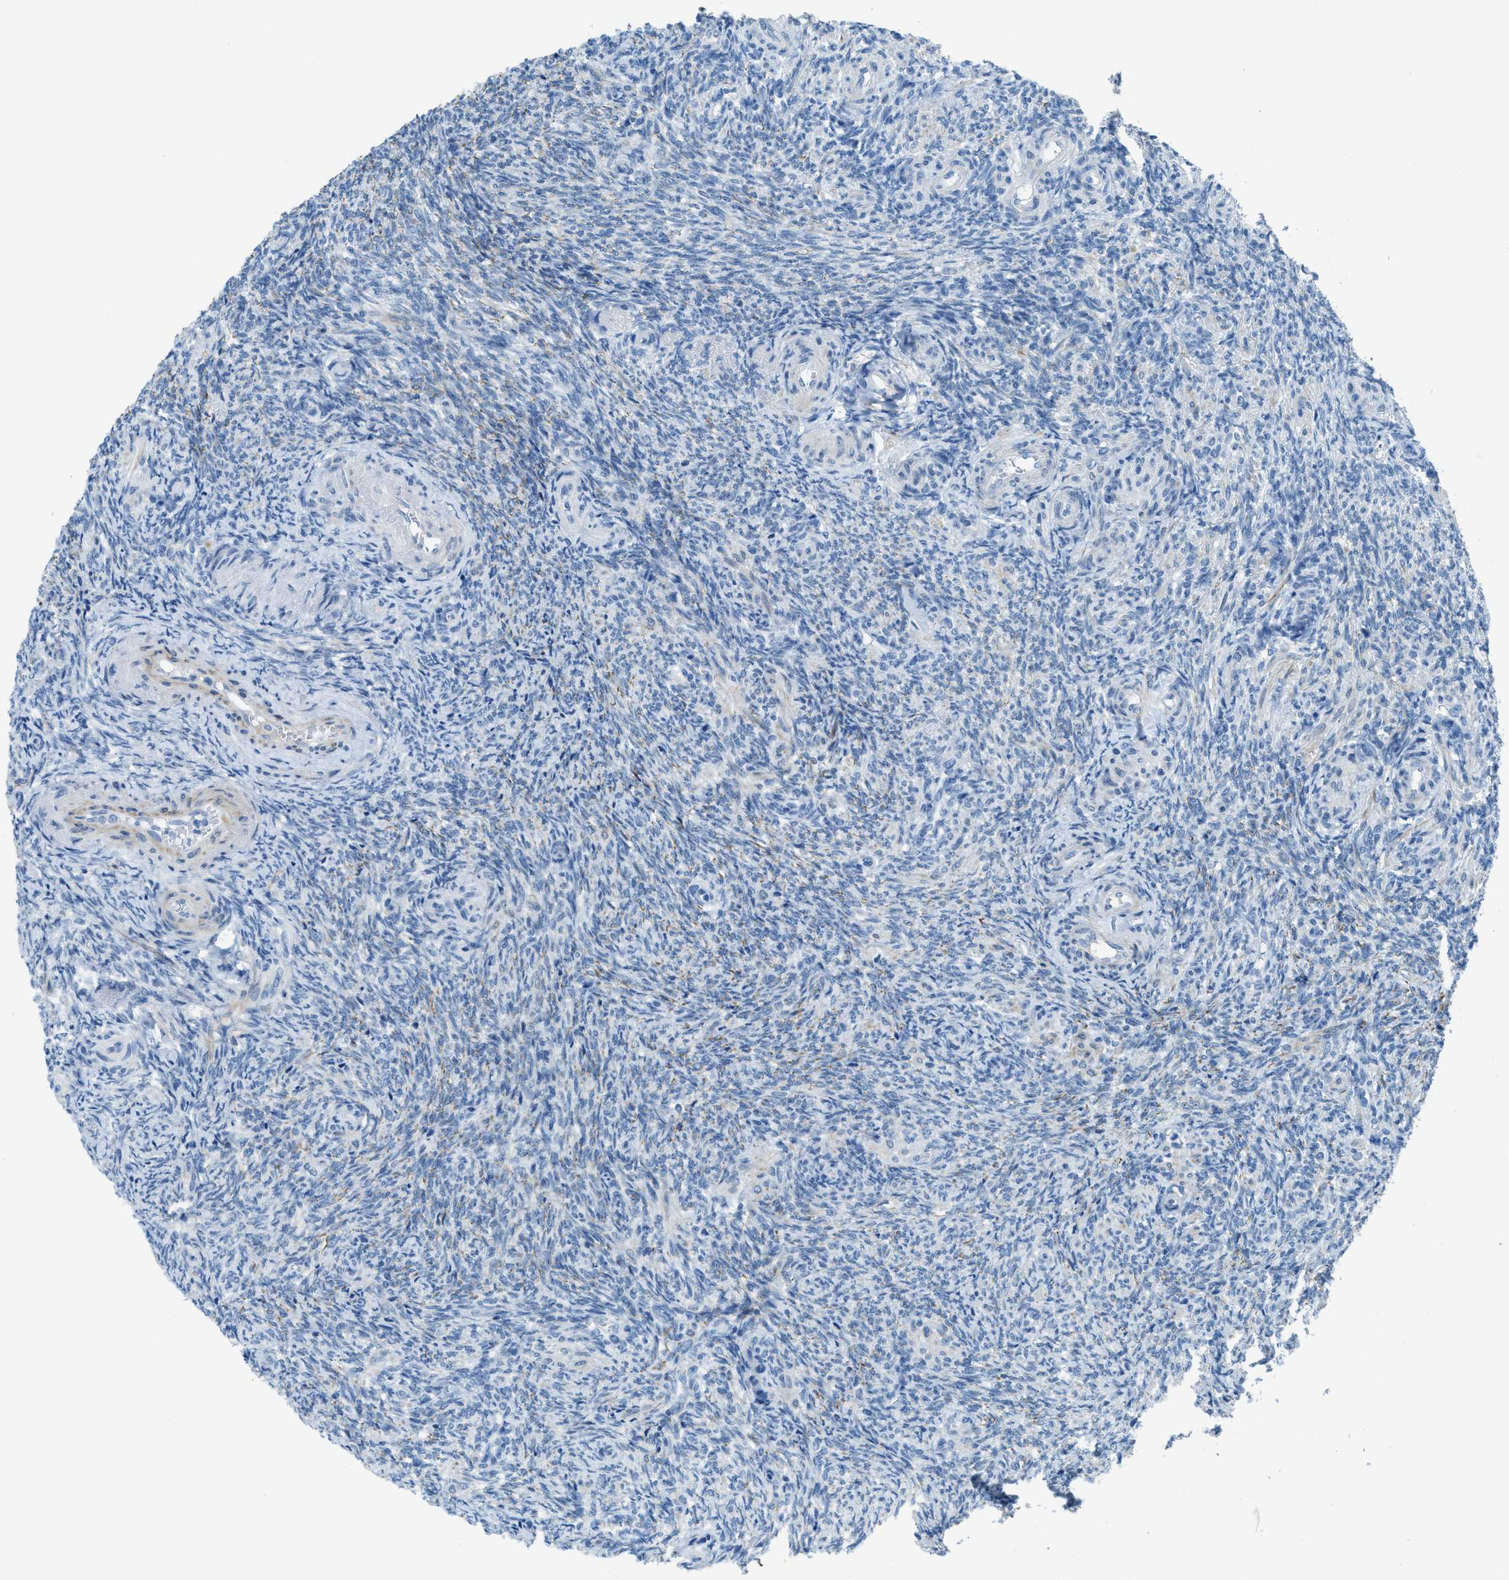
{"staining": {"intensity": "moderate", "quantity": "25%-75%", "location": "cytoplasmic/membranous"}, "tissue": "ovary", "cell_type": "Follicle cells", "image_type": "normal", "snomed": [{"axis": "morphology", "description": "Normal tissue, NOS"}, {"axis": "topography", "description": "Ovary"}], "caption": "Protein staining of unremarkable ovary reveals moderate cytoplasmic/membranous staining in about 25%-75% of follicle cells. (brown staining indicates protein expression, while blue staining denotes nuclei).", "gene": "KLHL8", "patient": {"sex": "female", "age": 41}}